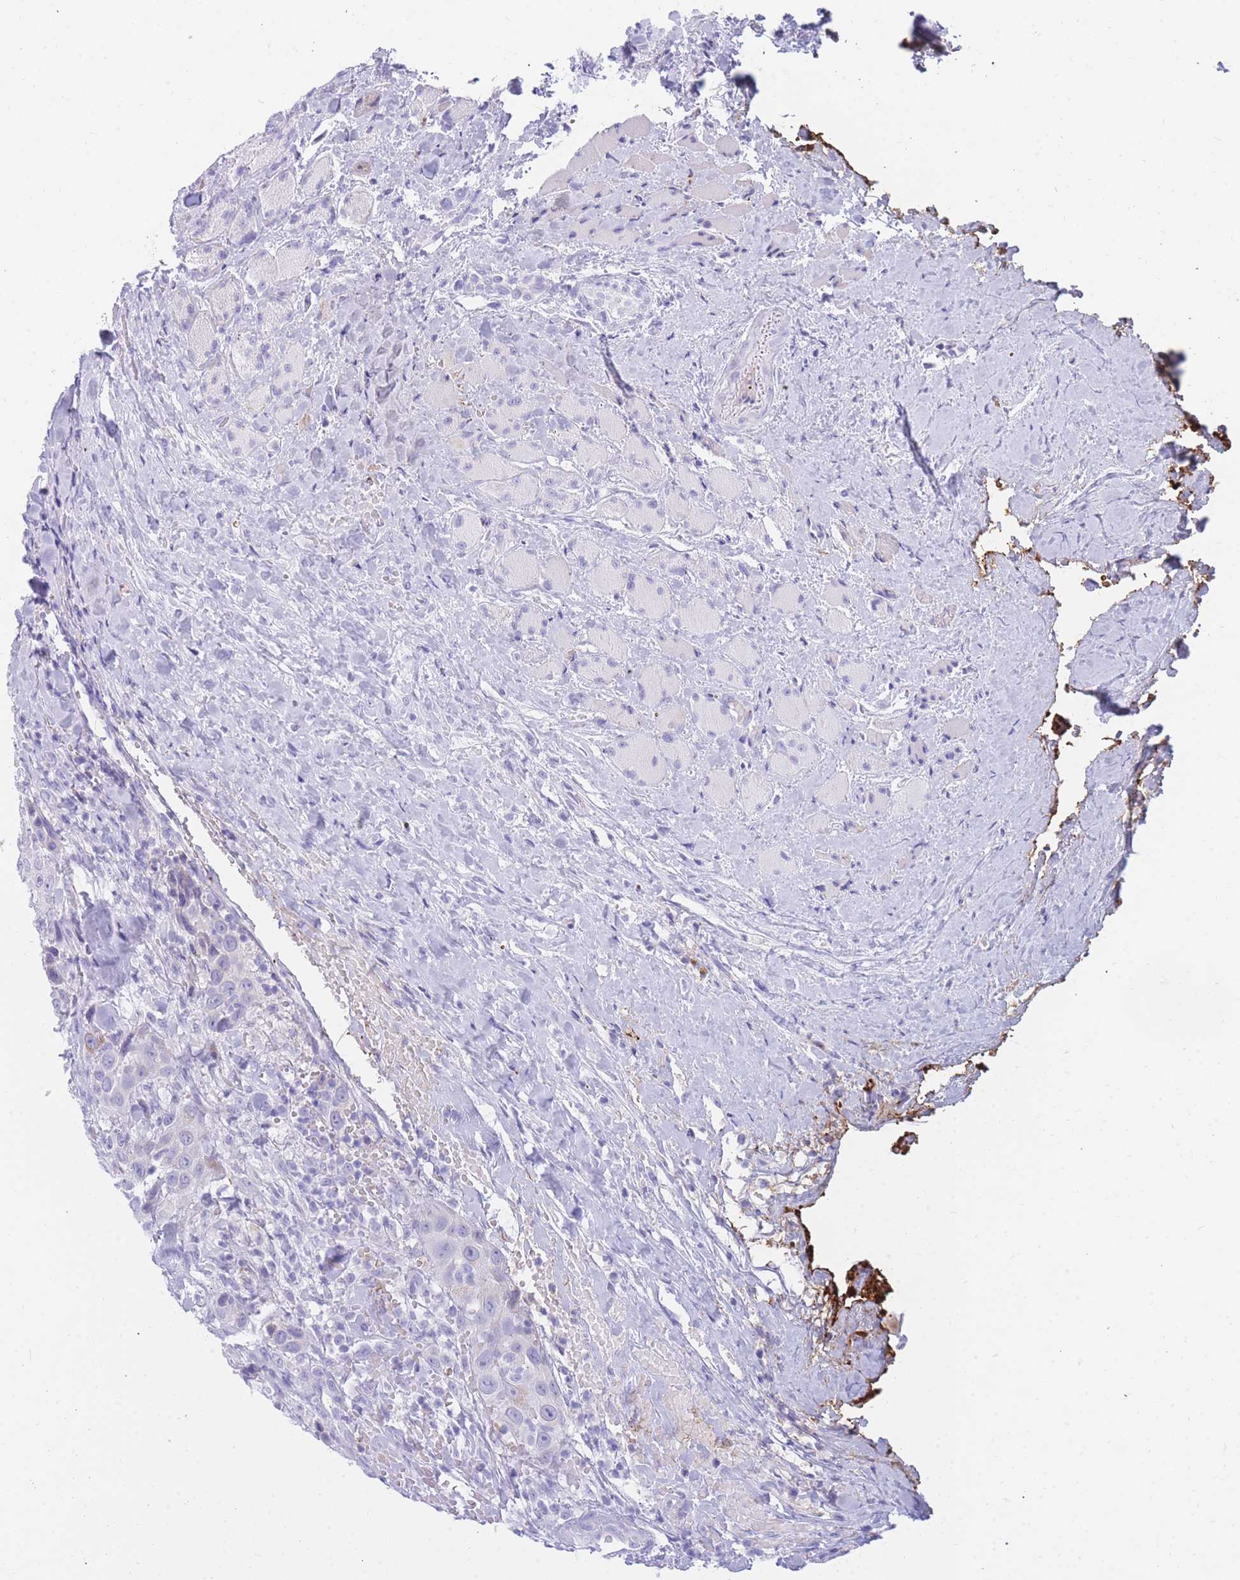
{"staining": {"intensity": "negative", "quantity": "none", "location": "none"}, "tissue": "head and neck cancer", "cell_type": "Tumor cells", "image_type": "cancer", "snomed": [{"axis": "morphology", "description": "Squamous cell carcinoma, NOS"}, {"axis": "topography", "description": "Head-Neck"}], "caption": "DAB (3,3'-diaminobenzidine) immunohistochemical staining of human squamous cell carcinoma (head and neck) reveals no significant expression in tumor cells.", "gene": "NKX1-2", "patient": {"sex": "male", "age": 81}}